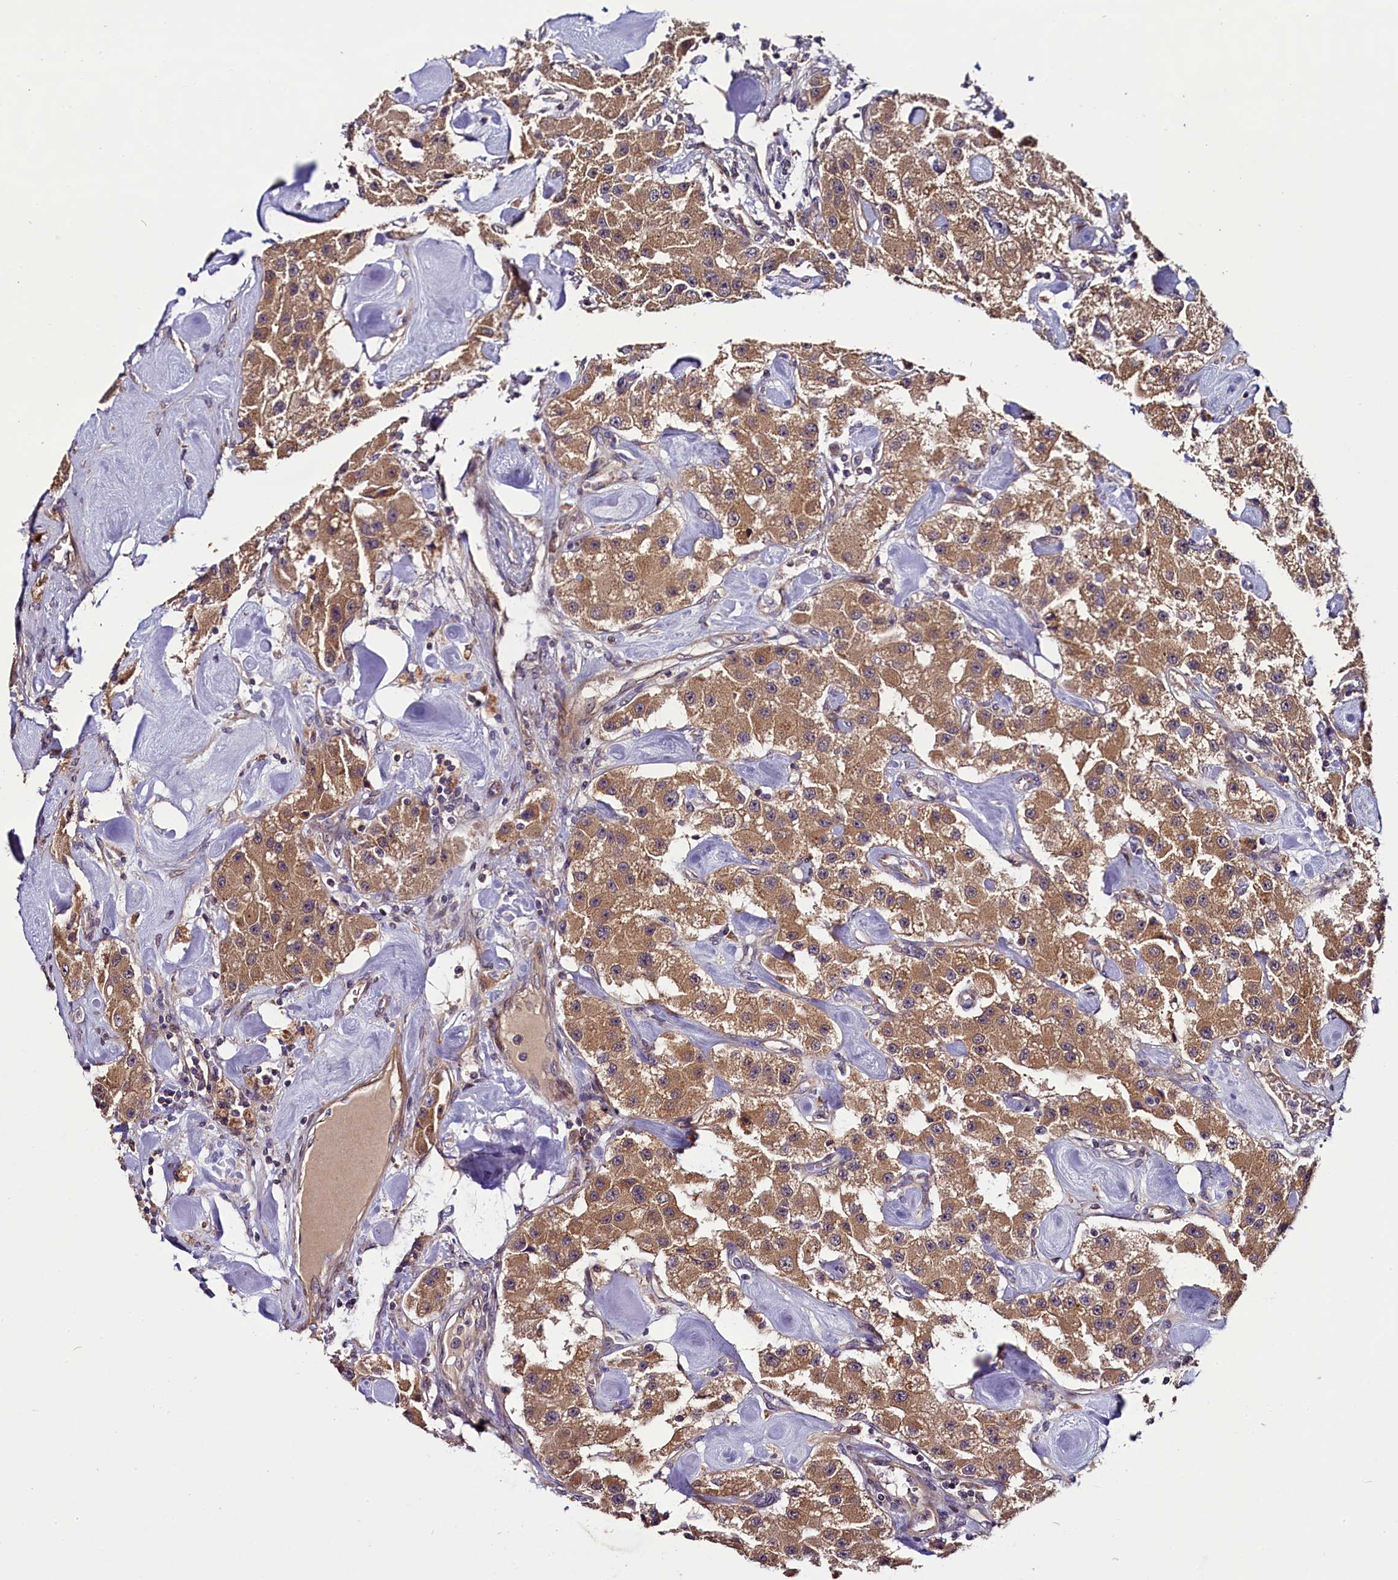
{"staining": {"intensity": "moderate", "quantity": ">75%", "location": "cytoplasmic/membranous"}, "tissue": "carcinoid", "cell_type": "Tumor cells", "image_type": "cancer", "snomed": [{"axis": "morphology", "description": "Carcinoid, malignant, NOS"}, {"axis": "topography", "description": "Pancreas"}], "caption": "High-power microscopy captured an immunohistochemistry (IHC) histopathology image of carcinoid, revealing moderate cytoplasmic/membranous positivity in approximately >75% of tumor cells.", "gene": "RPUSD2", "patient": {"sex": "male", "age": 41}}